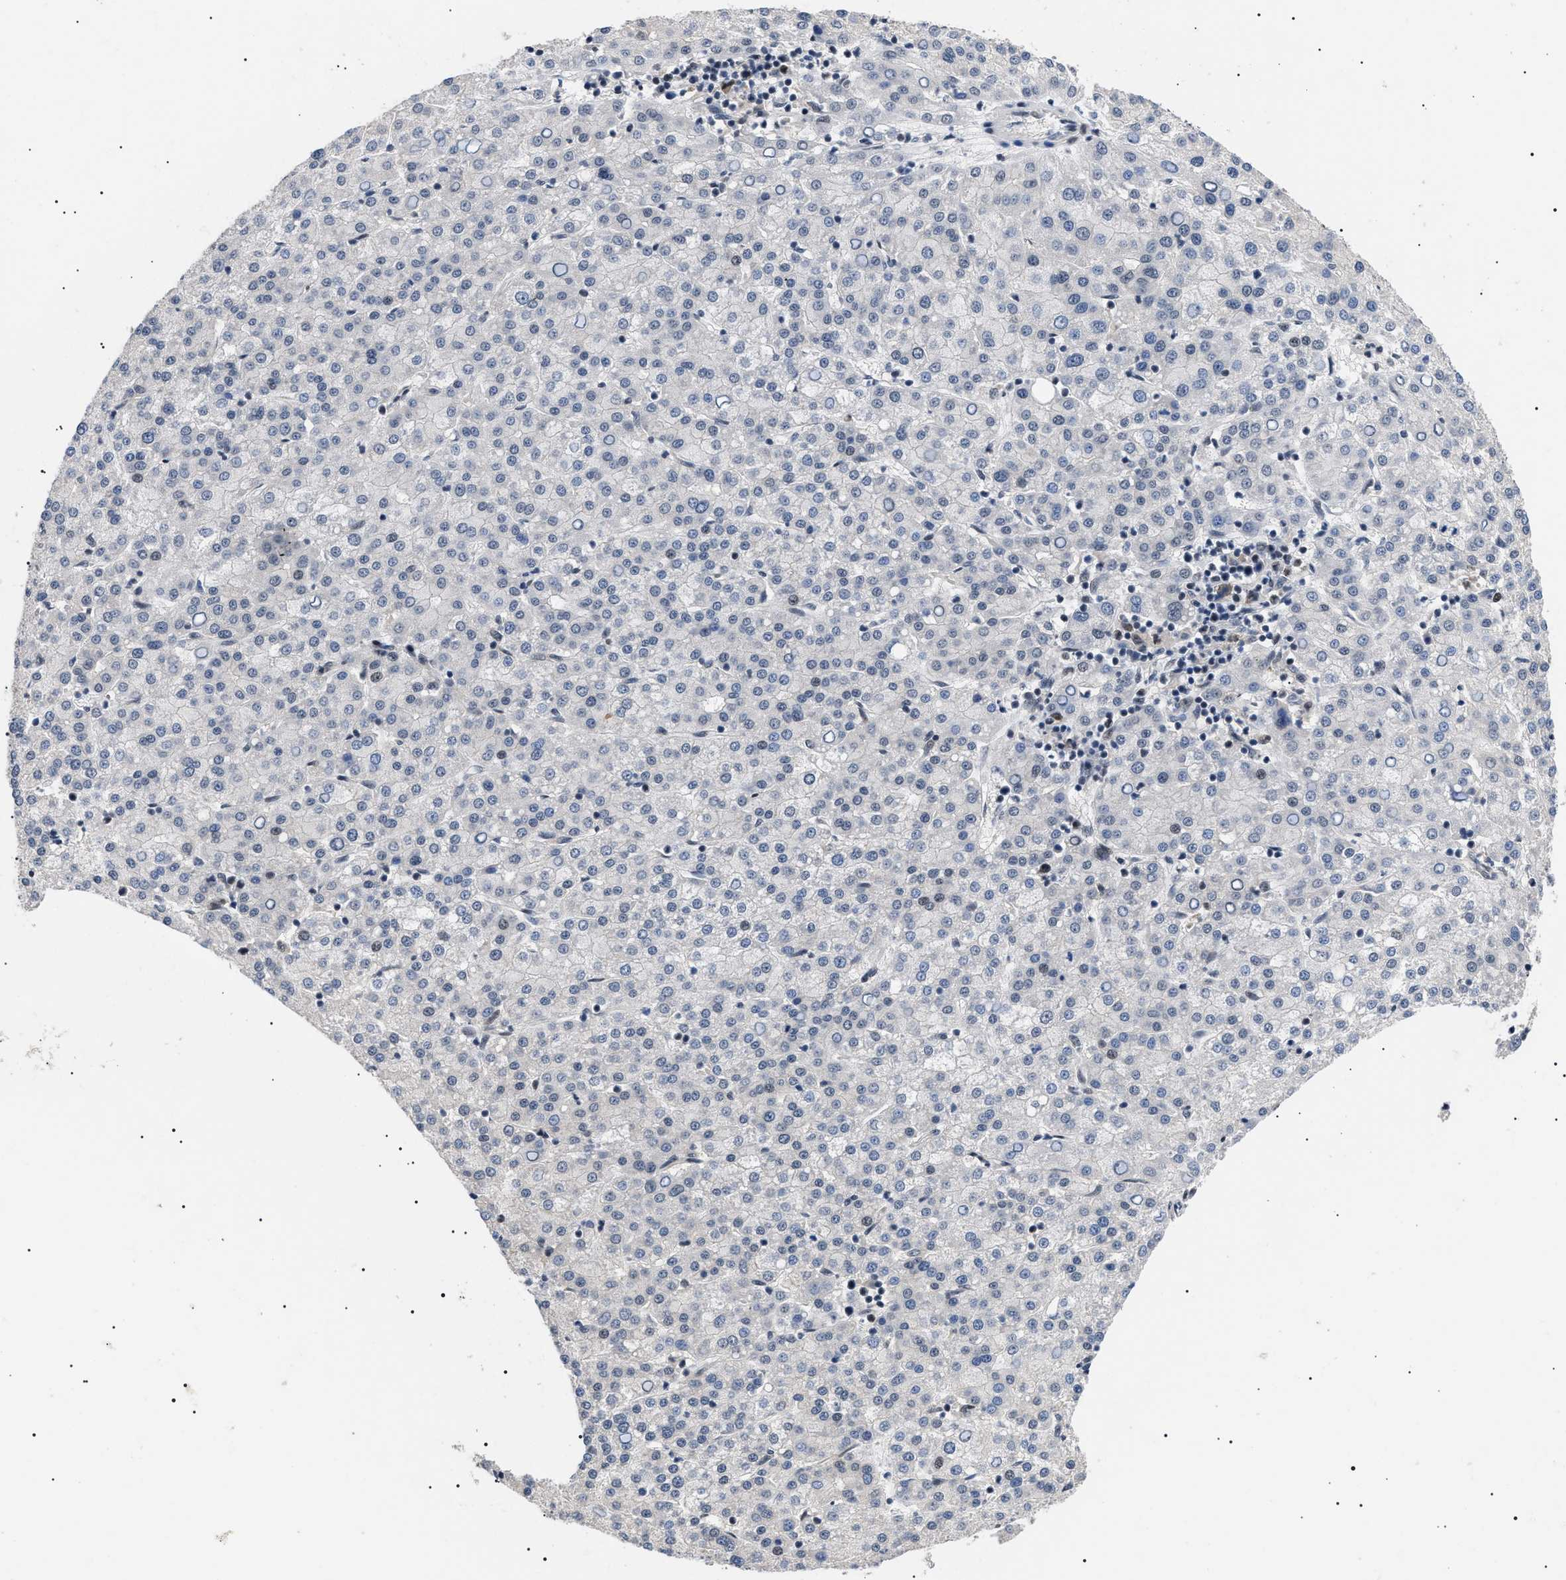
{"staining": {"intensity": "negative", "quantity": "none", "location": "none"}, "tissue": "liver cancer", "cell_type": "Tumor cells", "image_type": "cancer", "snomed": [{"axis": "morphology", "description": "Carcinoma, Hepatocellular, NOS"}, {"axis": "topography", "description": "Liver"}], "caption": "There is no significant staining in tumor cells of liver cancer. Brightfield microscopy of IHC stained with DAB (3,3'-diaminobenzidine) (brown) and hematoxylin (blue), captured at high magnification.", "gene": "GARRE1", "patient": {"sex": "female", "age": 58}}